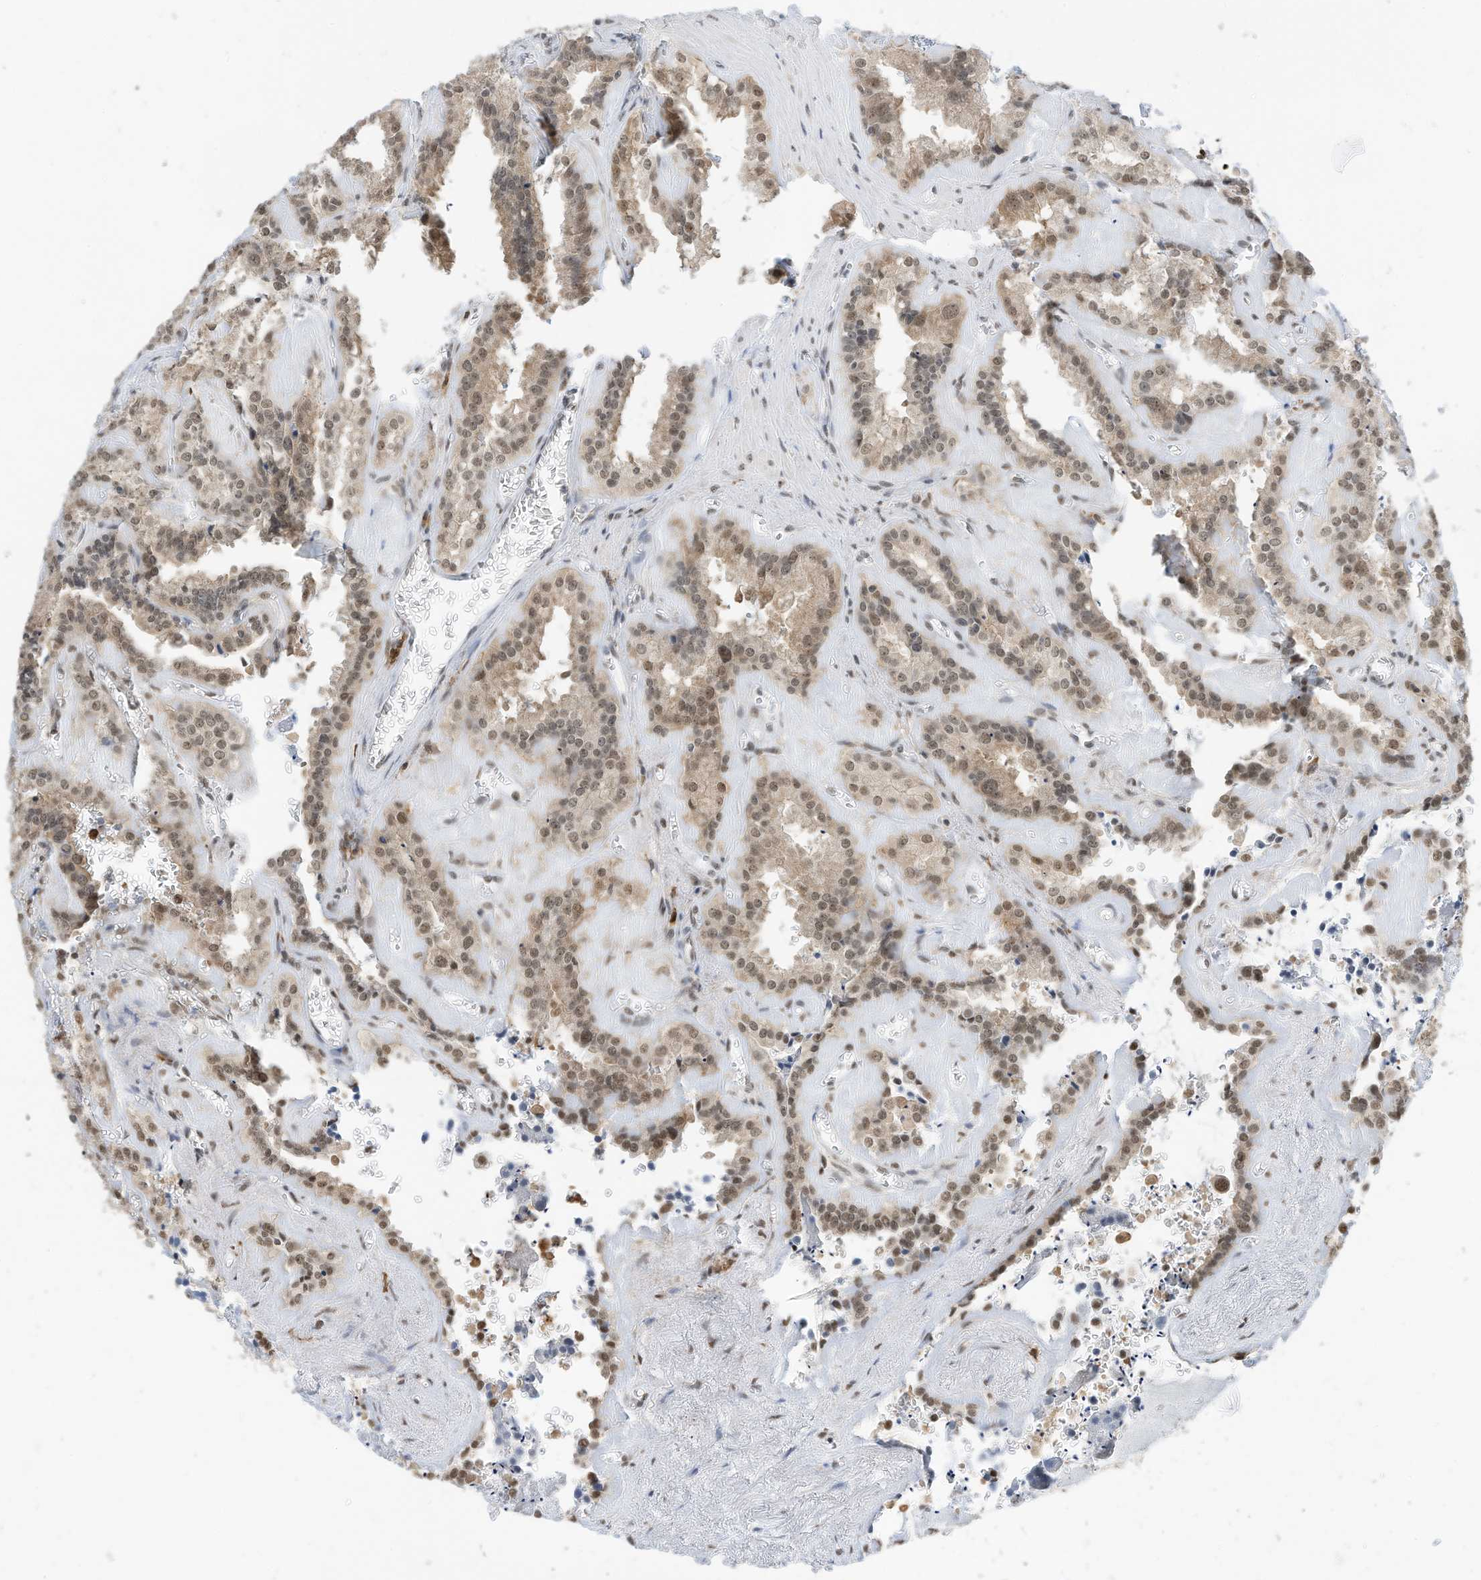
{"staining": {"intensity": "moderate", "quantity": "25%-75%", "location": "nuclear"}, "tissue": "seminal vesicle", "cell_type": "Glandular cells", "image_type": "normal", "snomed": [{"axis": "morphology", "description": "Normal tissue, NOS"}, {"axis": "topography", "description": "Prostate"}, {"axis": "topography", "description": "Seminal veicle"}], "caption": "Protein staining of benign seminal vesicle demonstrates moderate nuclear positivity in approximately 25%-75% of glandular cells. Using DAB (brown) and hematoxylin (blue) stains, captured at high magnification using brightfield microscopy.", "gene": "ZNF195", "patient": {"sex": "male", "age": 59}}